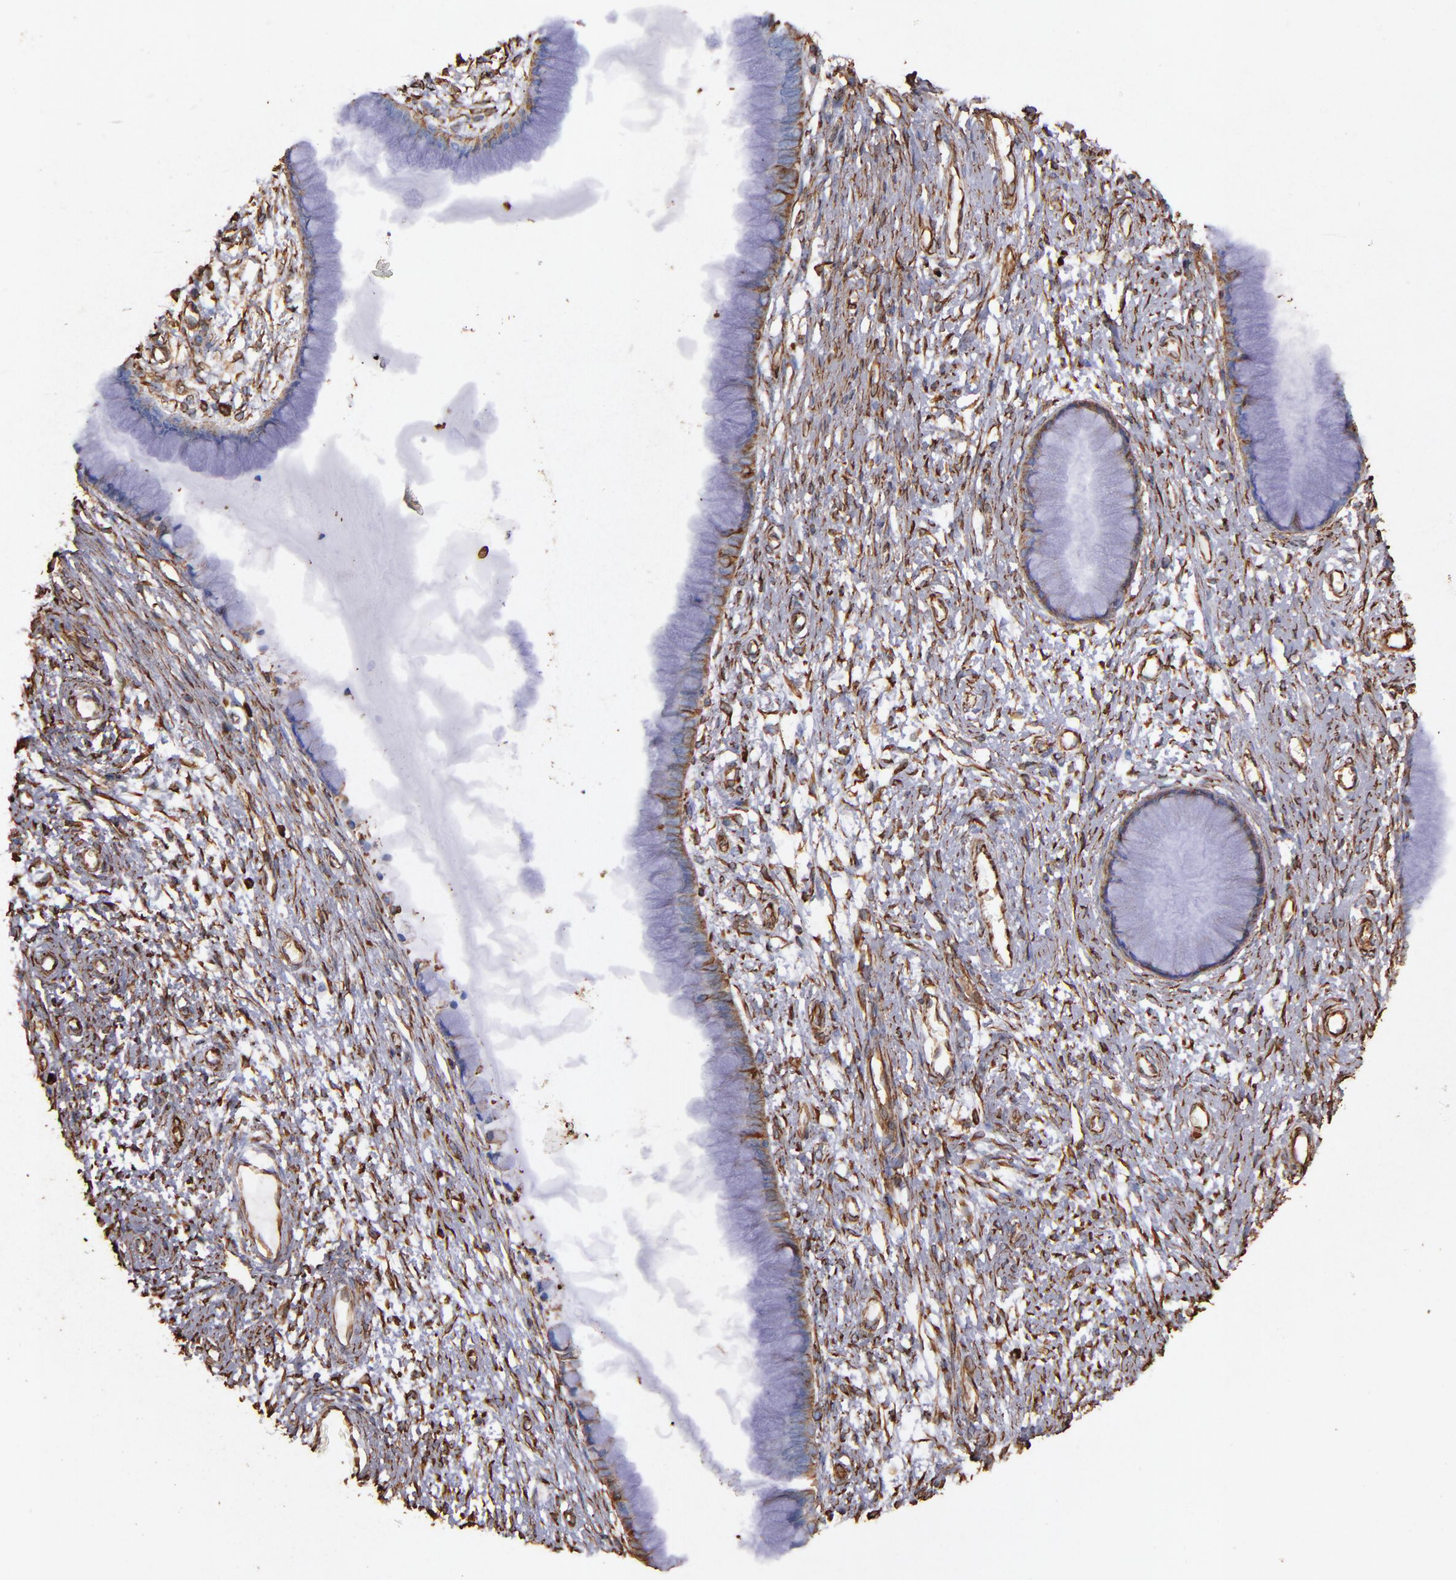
{"staining": {"intensity": "strong", "quantity": ">75%", "location": "cytoplasmic/membranous"}, "tissue": "cervix", "cell_type": "Glandular cells", "image_type": "normal", "snomed": [{"axis": "morphology", "description": "Normal tissue, NOS"}, {"axis": "topography", "description": "Cervix"}], "caption": "Protein analysis of normal cervix shows strong cytoplasmic/membranous positivity in about >75% of glandular cells.", "gene": "VIM", "patient": {"sex": "female", "age": 55}}